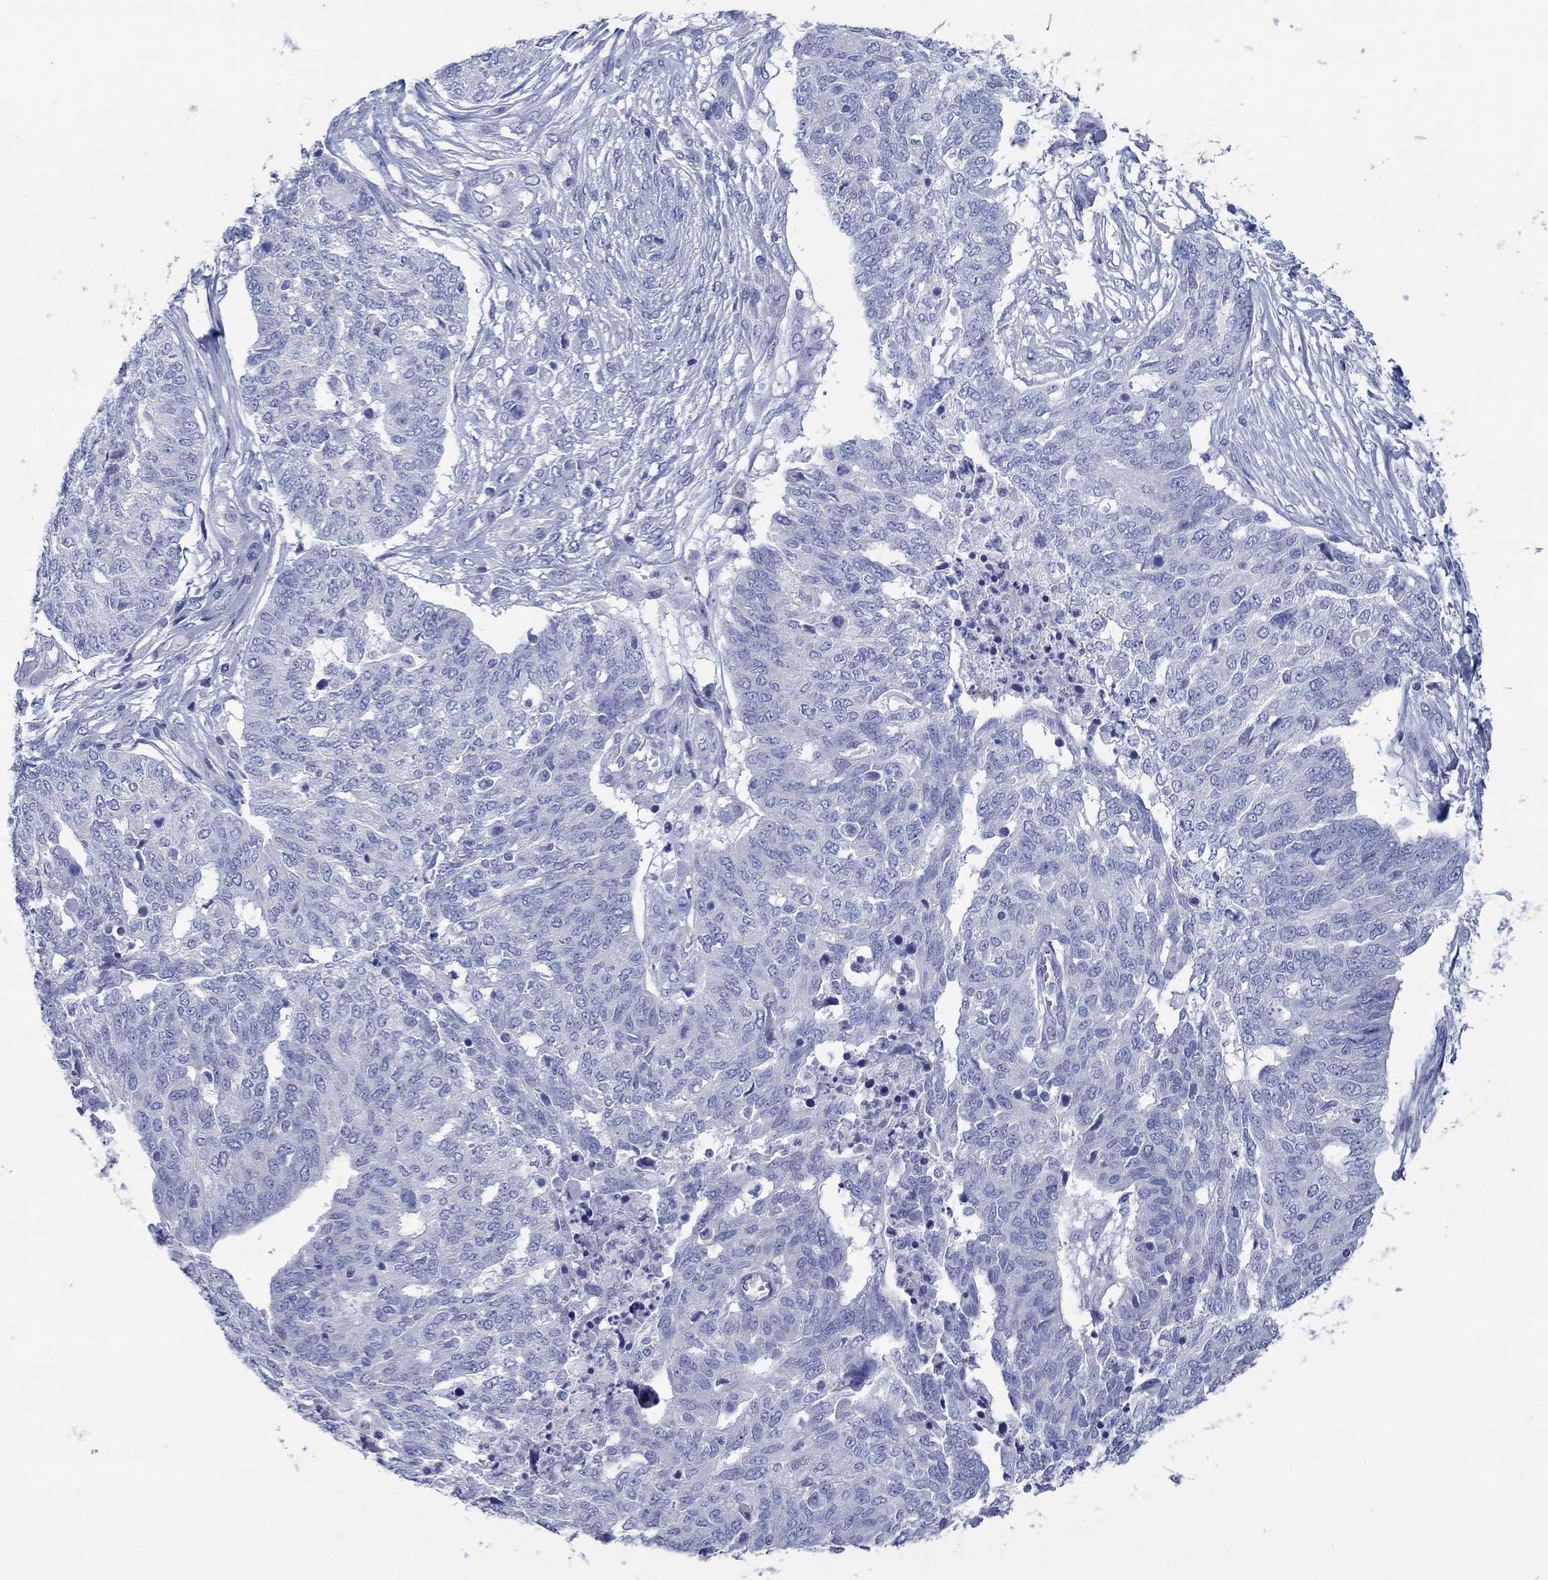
{"staining": {"intensity": "negative", "quantity": "none", "location": "none"}, "tissue": "ovarian cancer", "cell_type": "Tumor cells", "image_type": "cancer", "snomed": [{"axis": "morphology", "description": "Cystadenocarcinoma, serous, NOS"}, {"axis": "topography", "description": "Ovary"}], "caption": "Human ovarian serous cystadenocarcinoma stained for a protein using immunohistochemistry shows no staining in tumor cells.", "gene": "HCRT", "patient": {"sex": "female", "age": 67}}